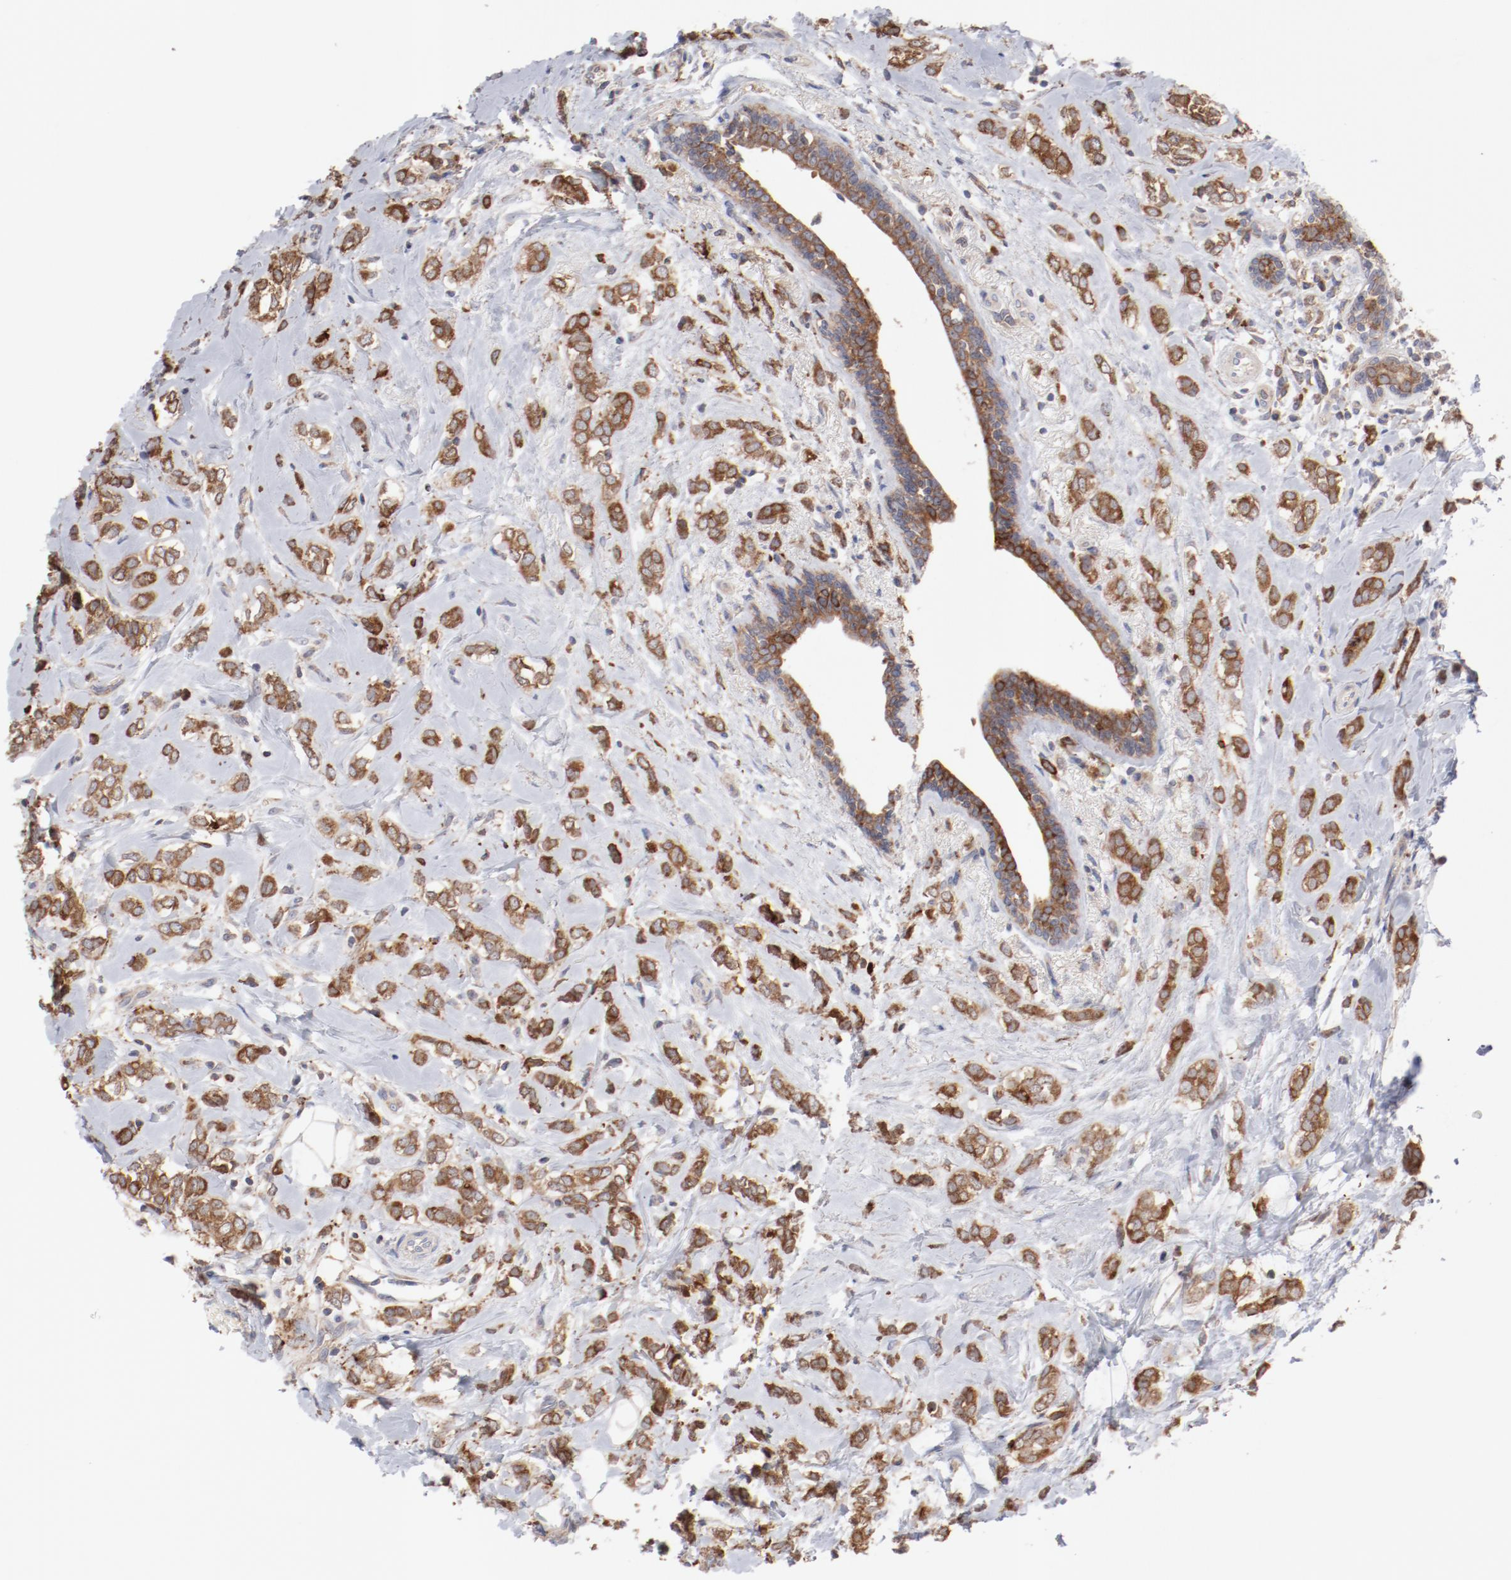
{"staining": {"intensity": "moderate", "quantity": ">75%", "location": "cytoplasmic/membranous"}, "tissue": "breast cancer", "cell_type": "Tumor cells", "image_type": "cancer", "snomed": [{"axis": "morphology", "description": "Normal tissue, NOS"}, {"axis": "morphology", "description": "Lobular carcinoma"}, {"axis": "topography", "description": "Breast"}], "caption": "Human breast lobular carcinoma stained with a protein marker reveals moderate staining in tumor cells.", "gene": "PPFIBP2", "patient": {"sex": "female", "age": 47}}